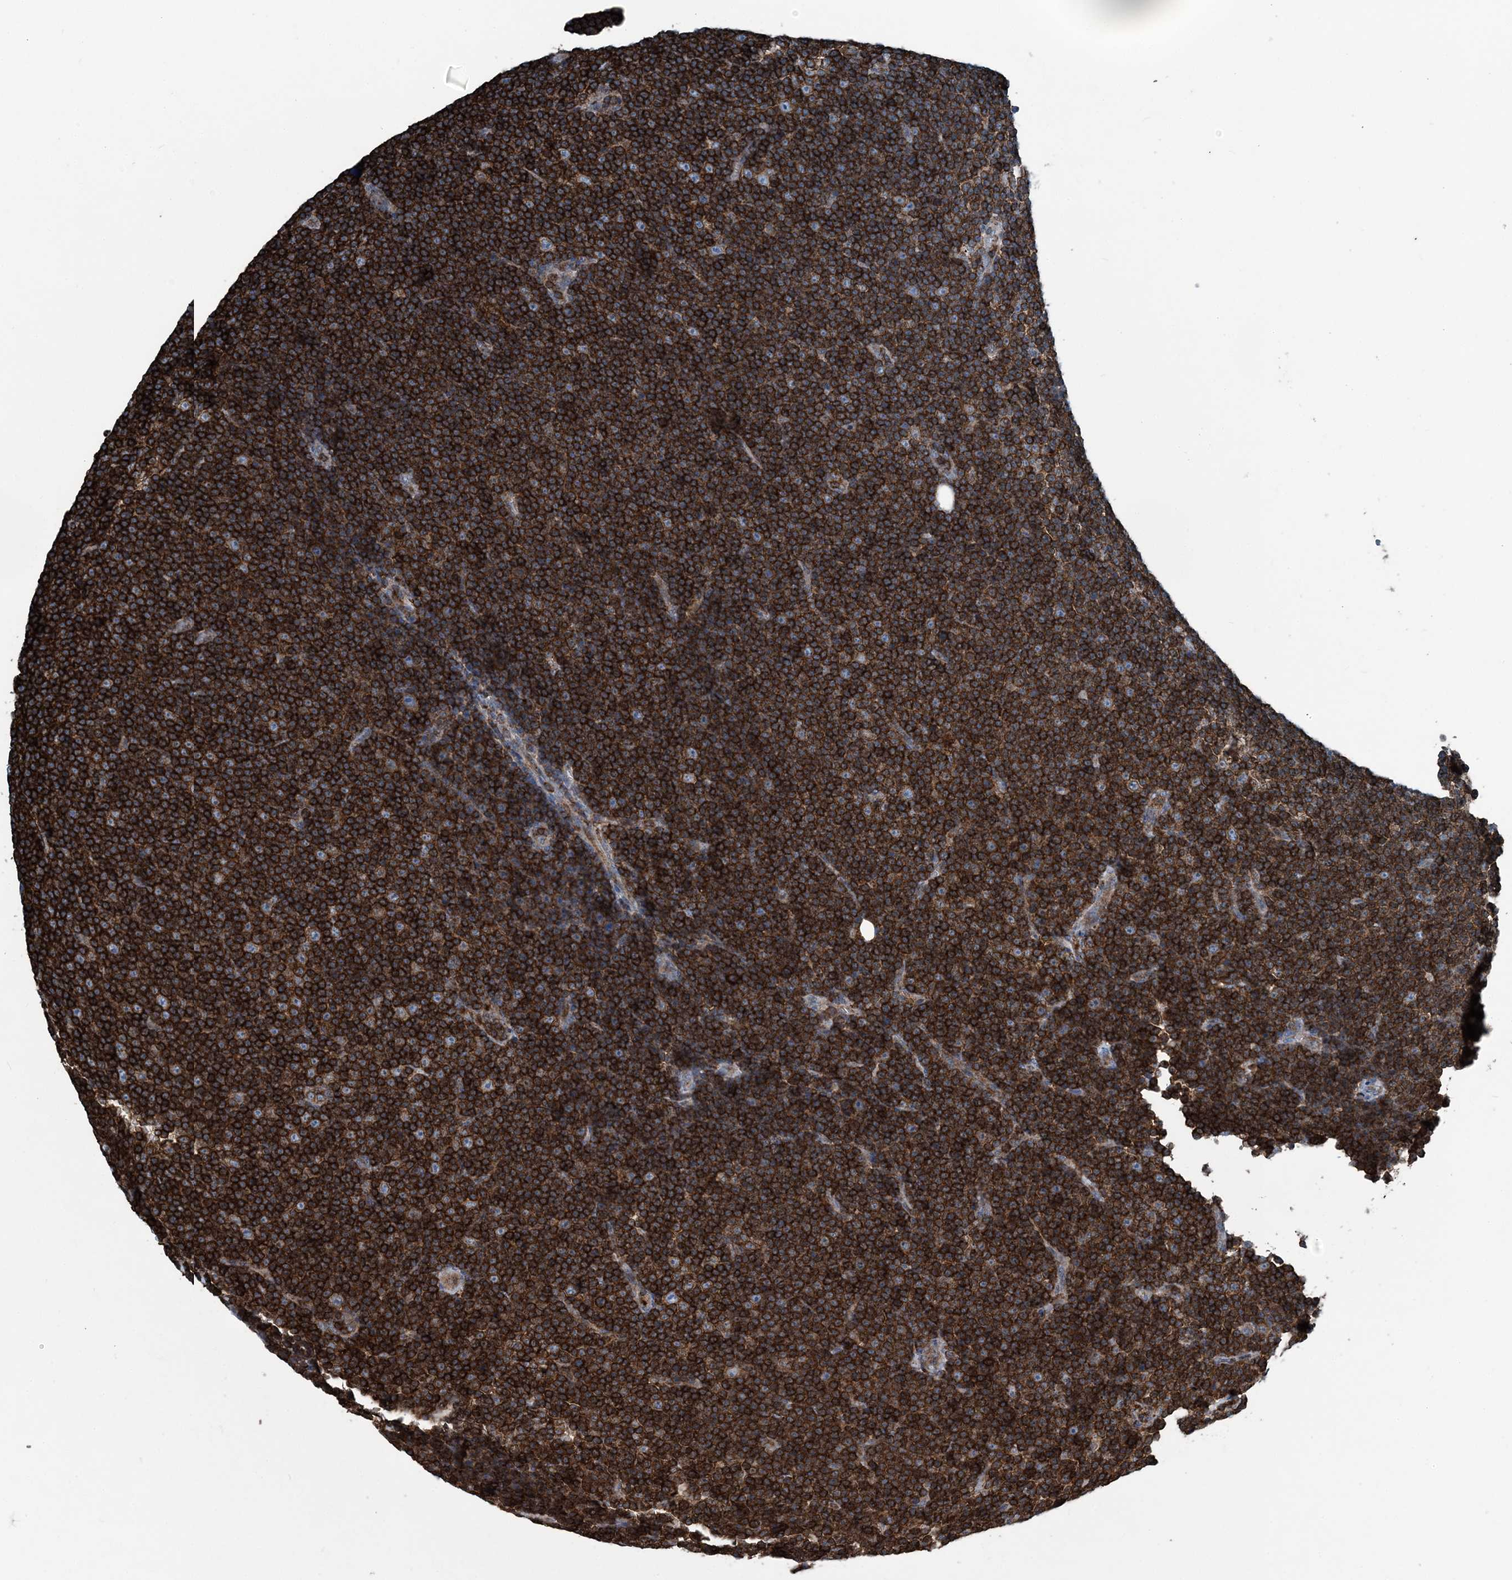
{"staining": {"intensity": "strong", "quantity": ">75%", "location": "cytoplasmic/membranous"}, "tissue": "lymphoma", "cell_type": "Tumor cells", "image_type": "cancer", "snomed": [{"axis": "morphology", "description": "Malignant lymphoma, non-Hodgkin's type, Low grade"}, {"axis": "topography", "description": "Lymph node"}], "caption": "Immunohistochemistry photomicrograph of lymphoma stained for a protein (brown), which displays high levels of strong cytoplasmic/membranous expression in about >75% of tumor cells.", "gene": "CFL1", "patient": {"sex": "female", "age": 67}}